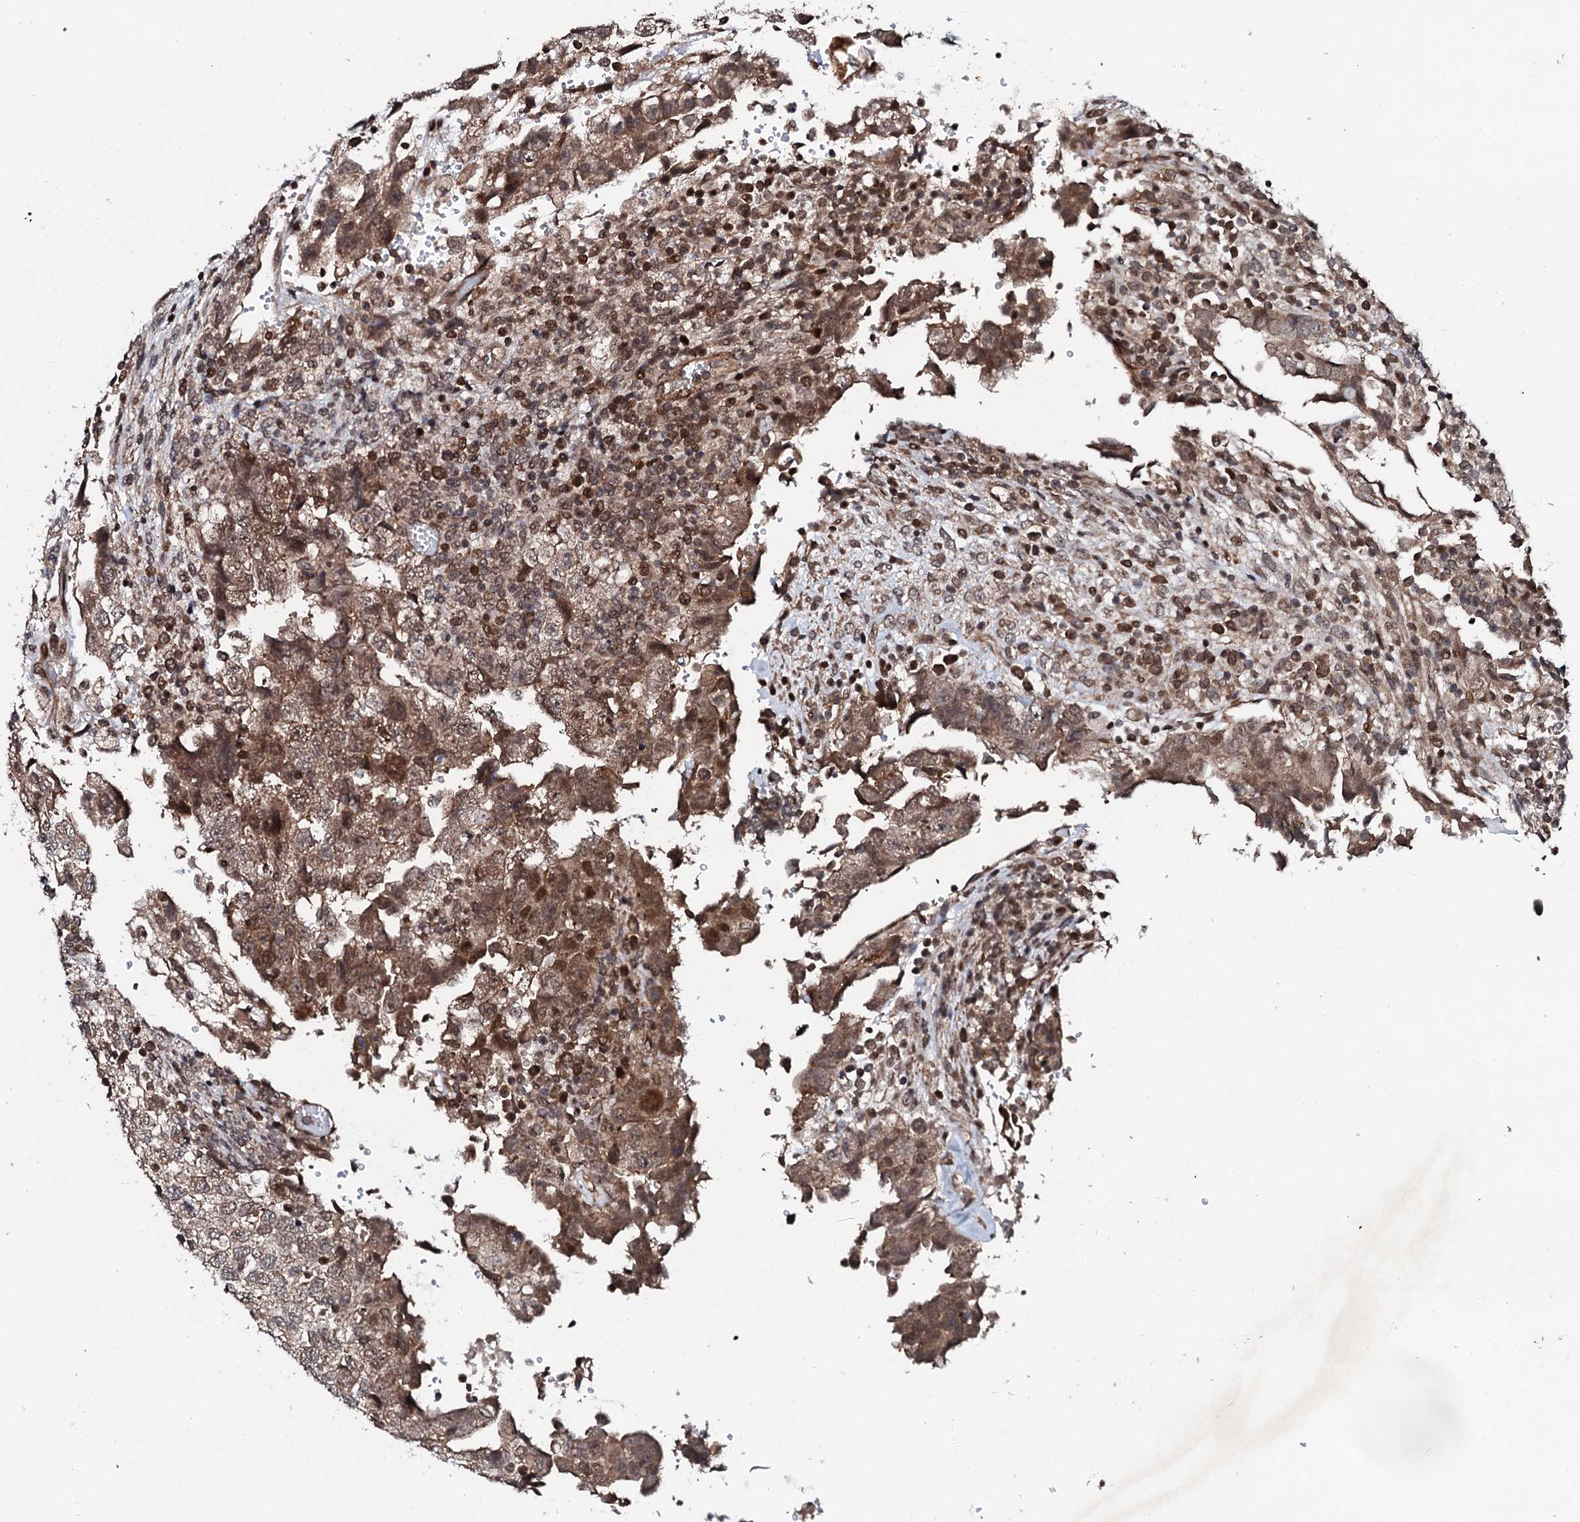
{"staining": {"intensity": "moderate", "quantity": ">75%", "location": "cytoplasmic/membranous,nuclear"}, "tissue": "testis cancer", "cell_type": "Tumor cells", "image_type": "cancer", "snomed": [{"axis": "morphology", "description": "Carcinoma, Embryonal, NOS"}, {"axis": "topography", "description": "Testis"}], "caption": "Human testis cancer (embryonal carcinoma) stained for a protein (brown) displays moderate cytoplasmic/membranous and nuclear positive positivity in about >75% of tumor cells.", "gene": "FAM111A", "patient": {"sex": "male", "age": 37}}